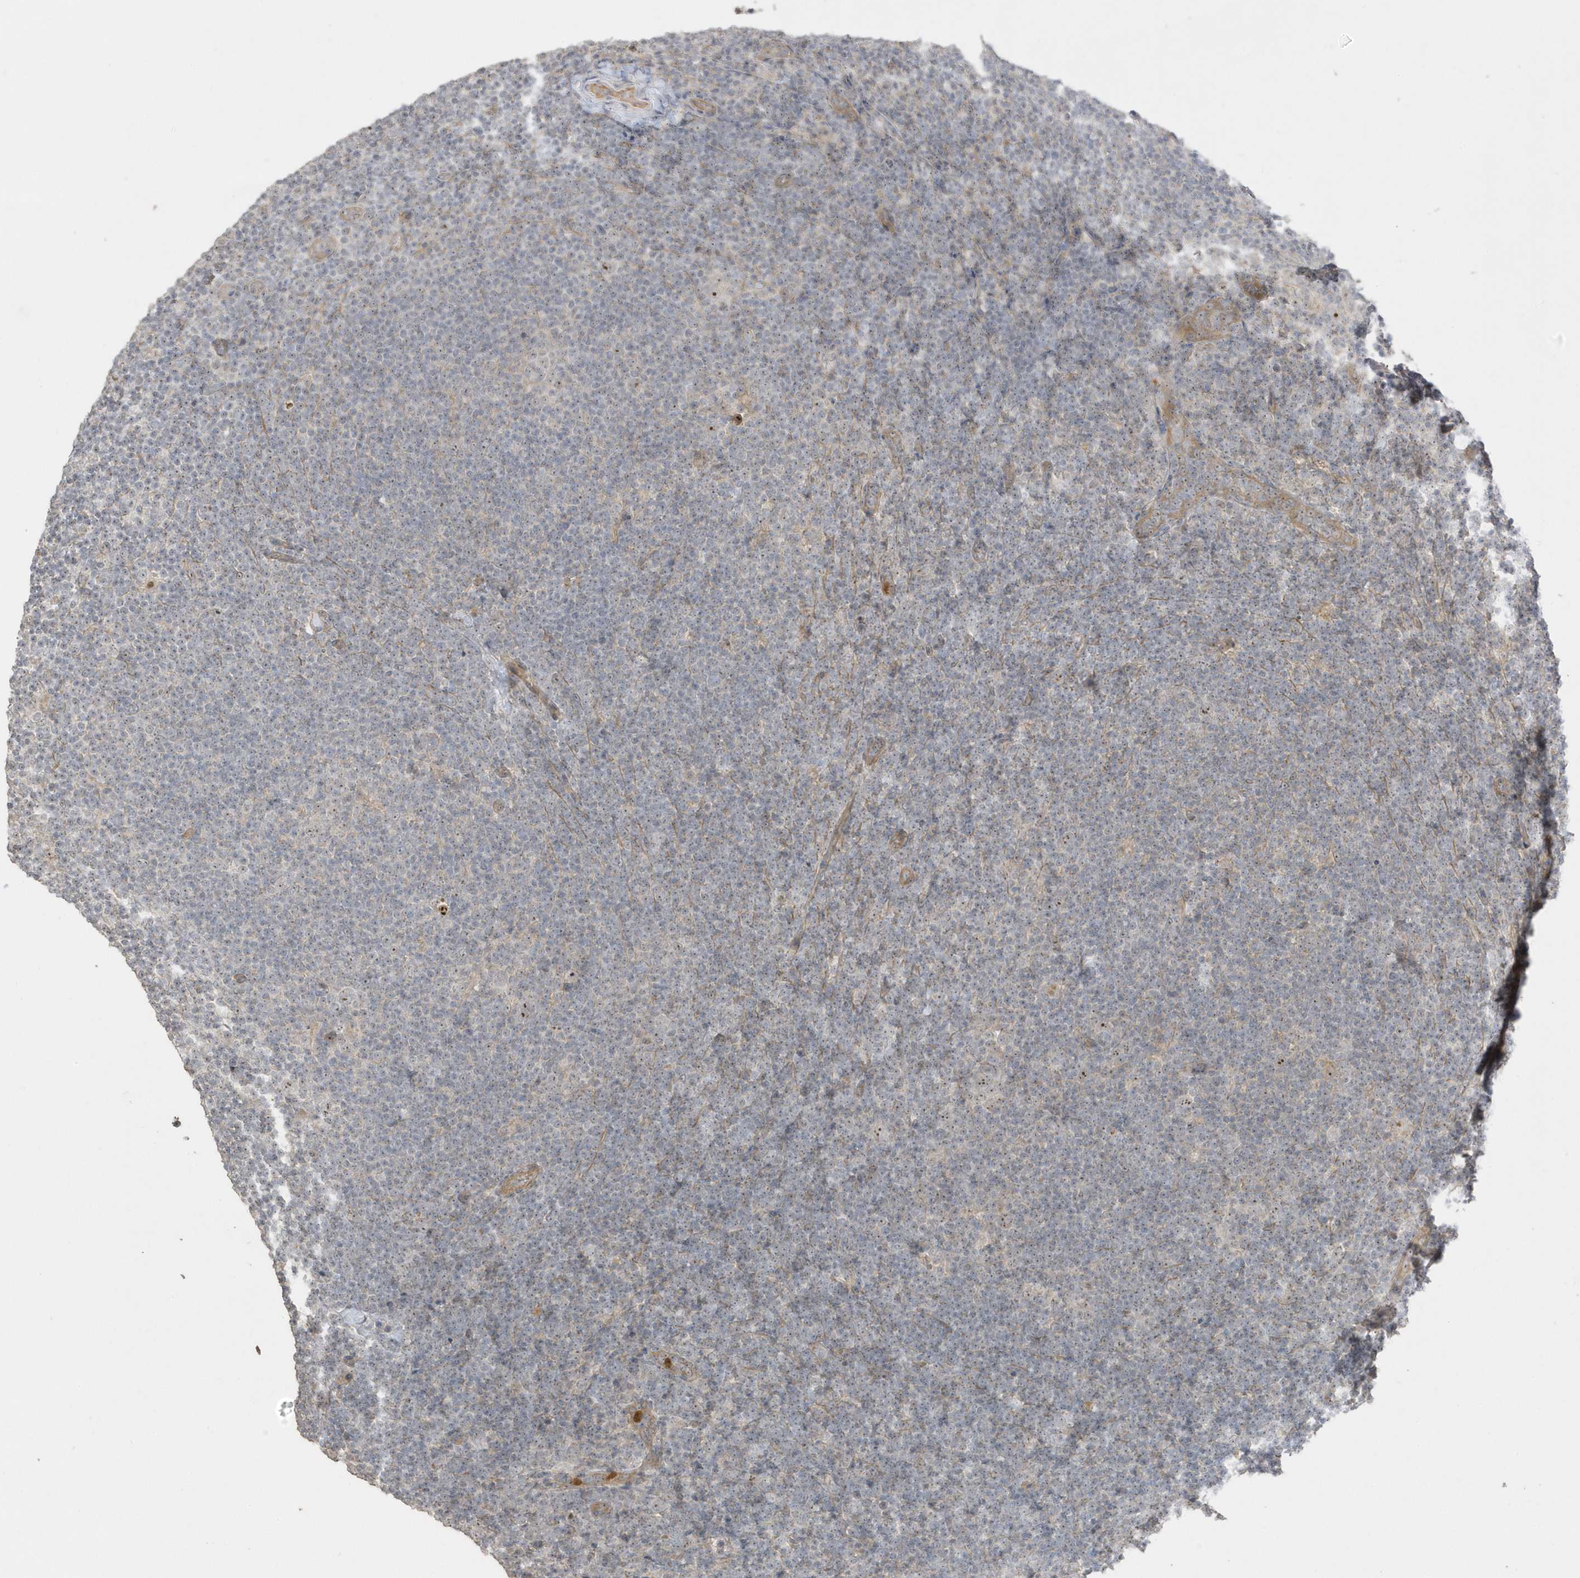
{"staining": {"intensity": "moderate", "quantity": "25%-75%", "location": "nuclear"}, "tissue": "lymphoma", "cell_type": "Tumor cells", "image_type": "cancer", "snomed": [{"axis": "morphology", "description": "Hodgkin's disease, NOS"}, {"axis": "topography", "description": "Lymph node"}], "caption": "Tumor cells show medium levels of moderate nuclear positivity in about 25%-75% of cells in Hodgkin's disease.", "gene": "DDX18", "patient": {"sex": "female", "age": 57}}